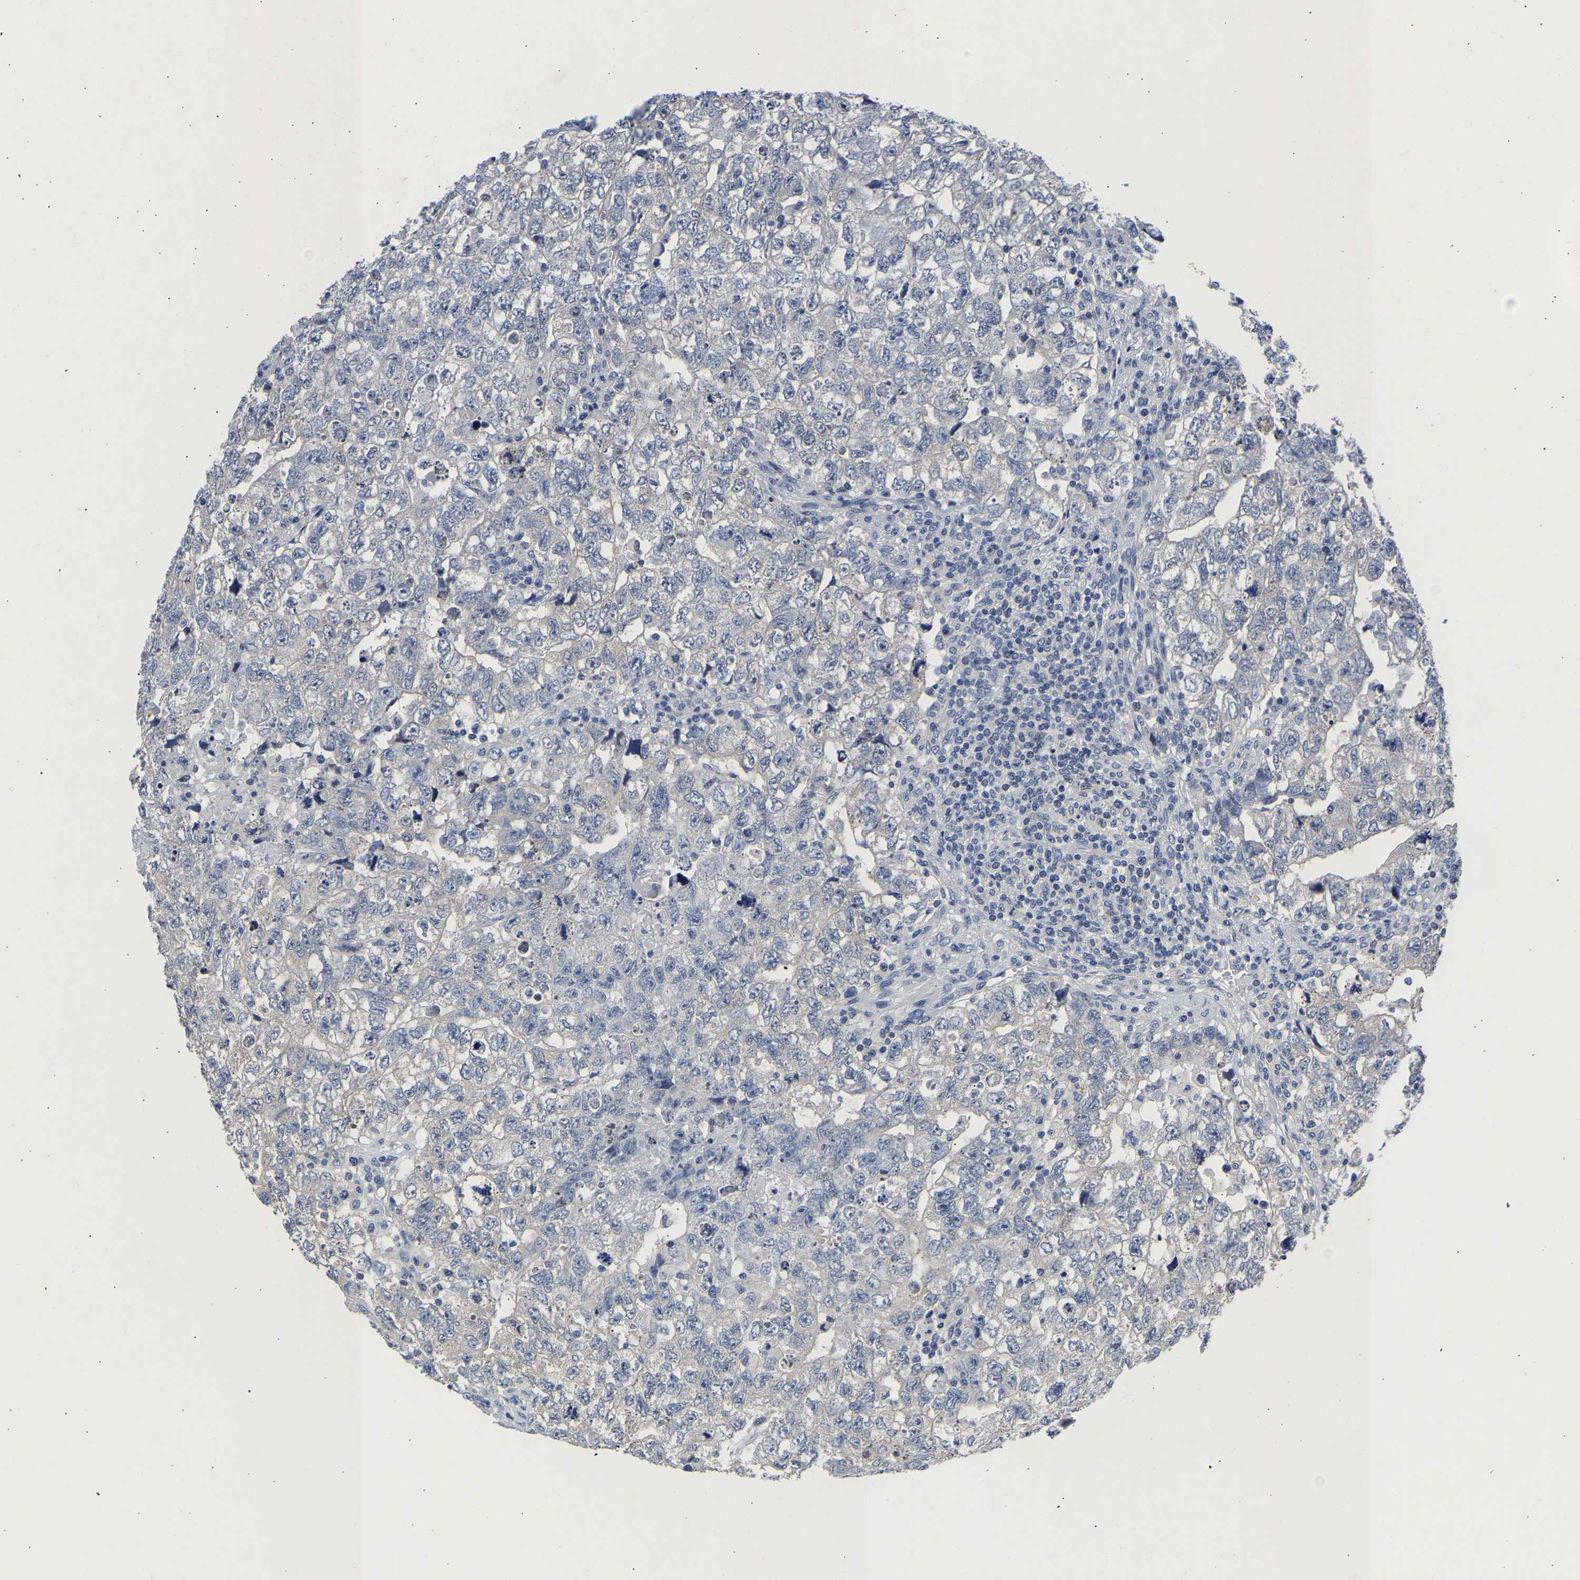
{"staining": {"intensity": "negative", "quantity": "none", "location": "none"}, "tissue": "testis cancer", "cell_type": "Tumor cells", "image_type": "cancer", "snomed": [{"axis": "morphology", "description": "Carcinoma, Embryonal, NOS"}, {"axis": "topography", "description": "Testis"}], "caption": "DAB (3,3'-diaminobenzidine) immunohistochemical staining of testis embryonal carcinoma exhibits no significant staining in tumor cells.", "gene": "CCDC6", "patient": {"sex": "male", "age": 36}}